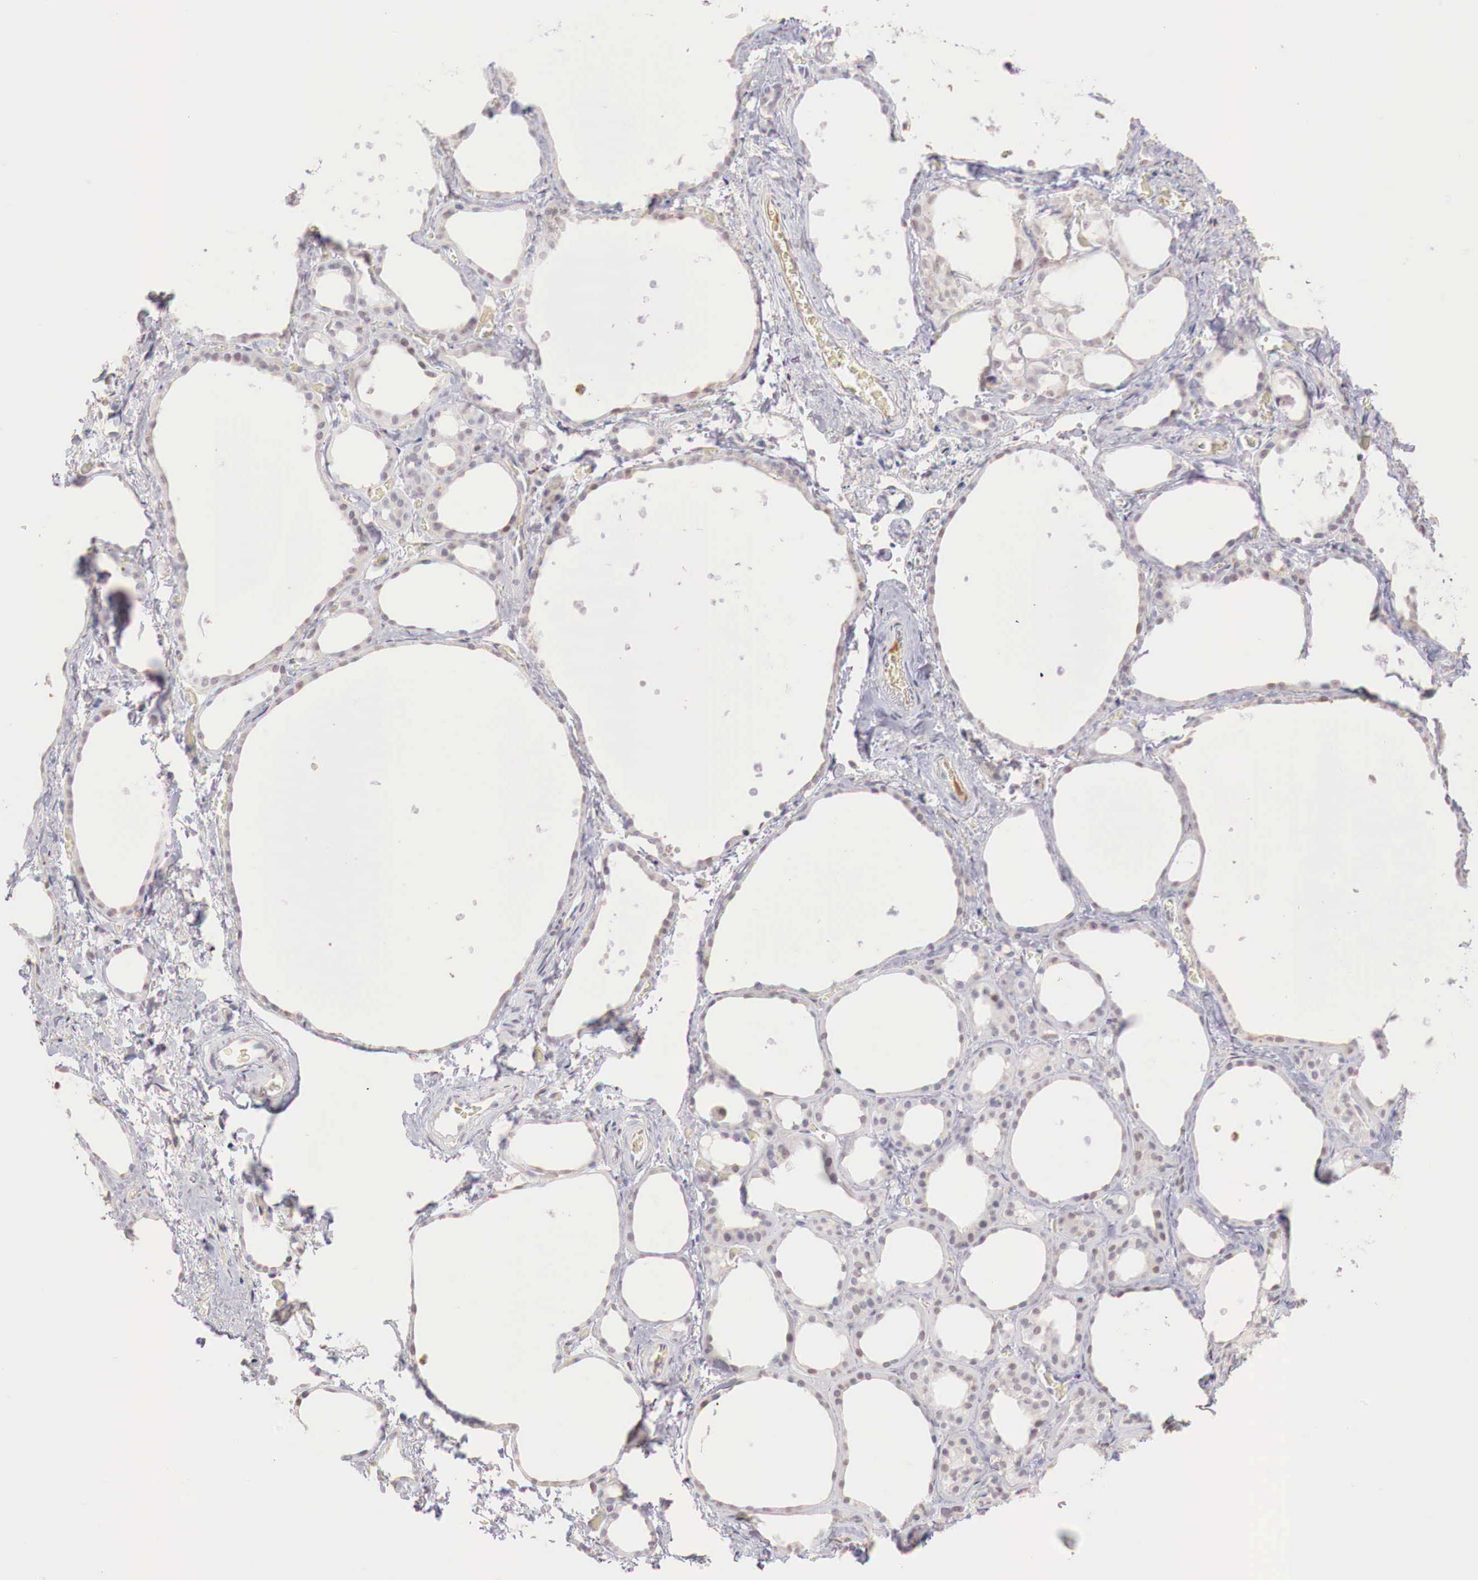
{"staining": {"intensity": "weak", "quantity": "<25%", "location": "nuclear"}, "tissue": "thyroid gland", "cell_type": "Glandular cells", "image_type": "normal", "snomed": [{"axis": "morphology", "description": "Normal tissue, NOS"}, {"axis": "topography", "description": "Thyroid gland"}], "caption": "This is an immunohistochemistry photomicrograph of normal thyroid gland. There is no staining in glandular cells.", "gene": "XPNPEP2", "patient": {"sex": "male", "age": 76}}